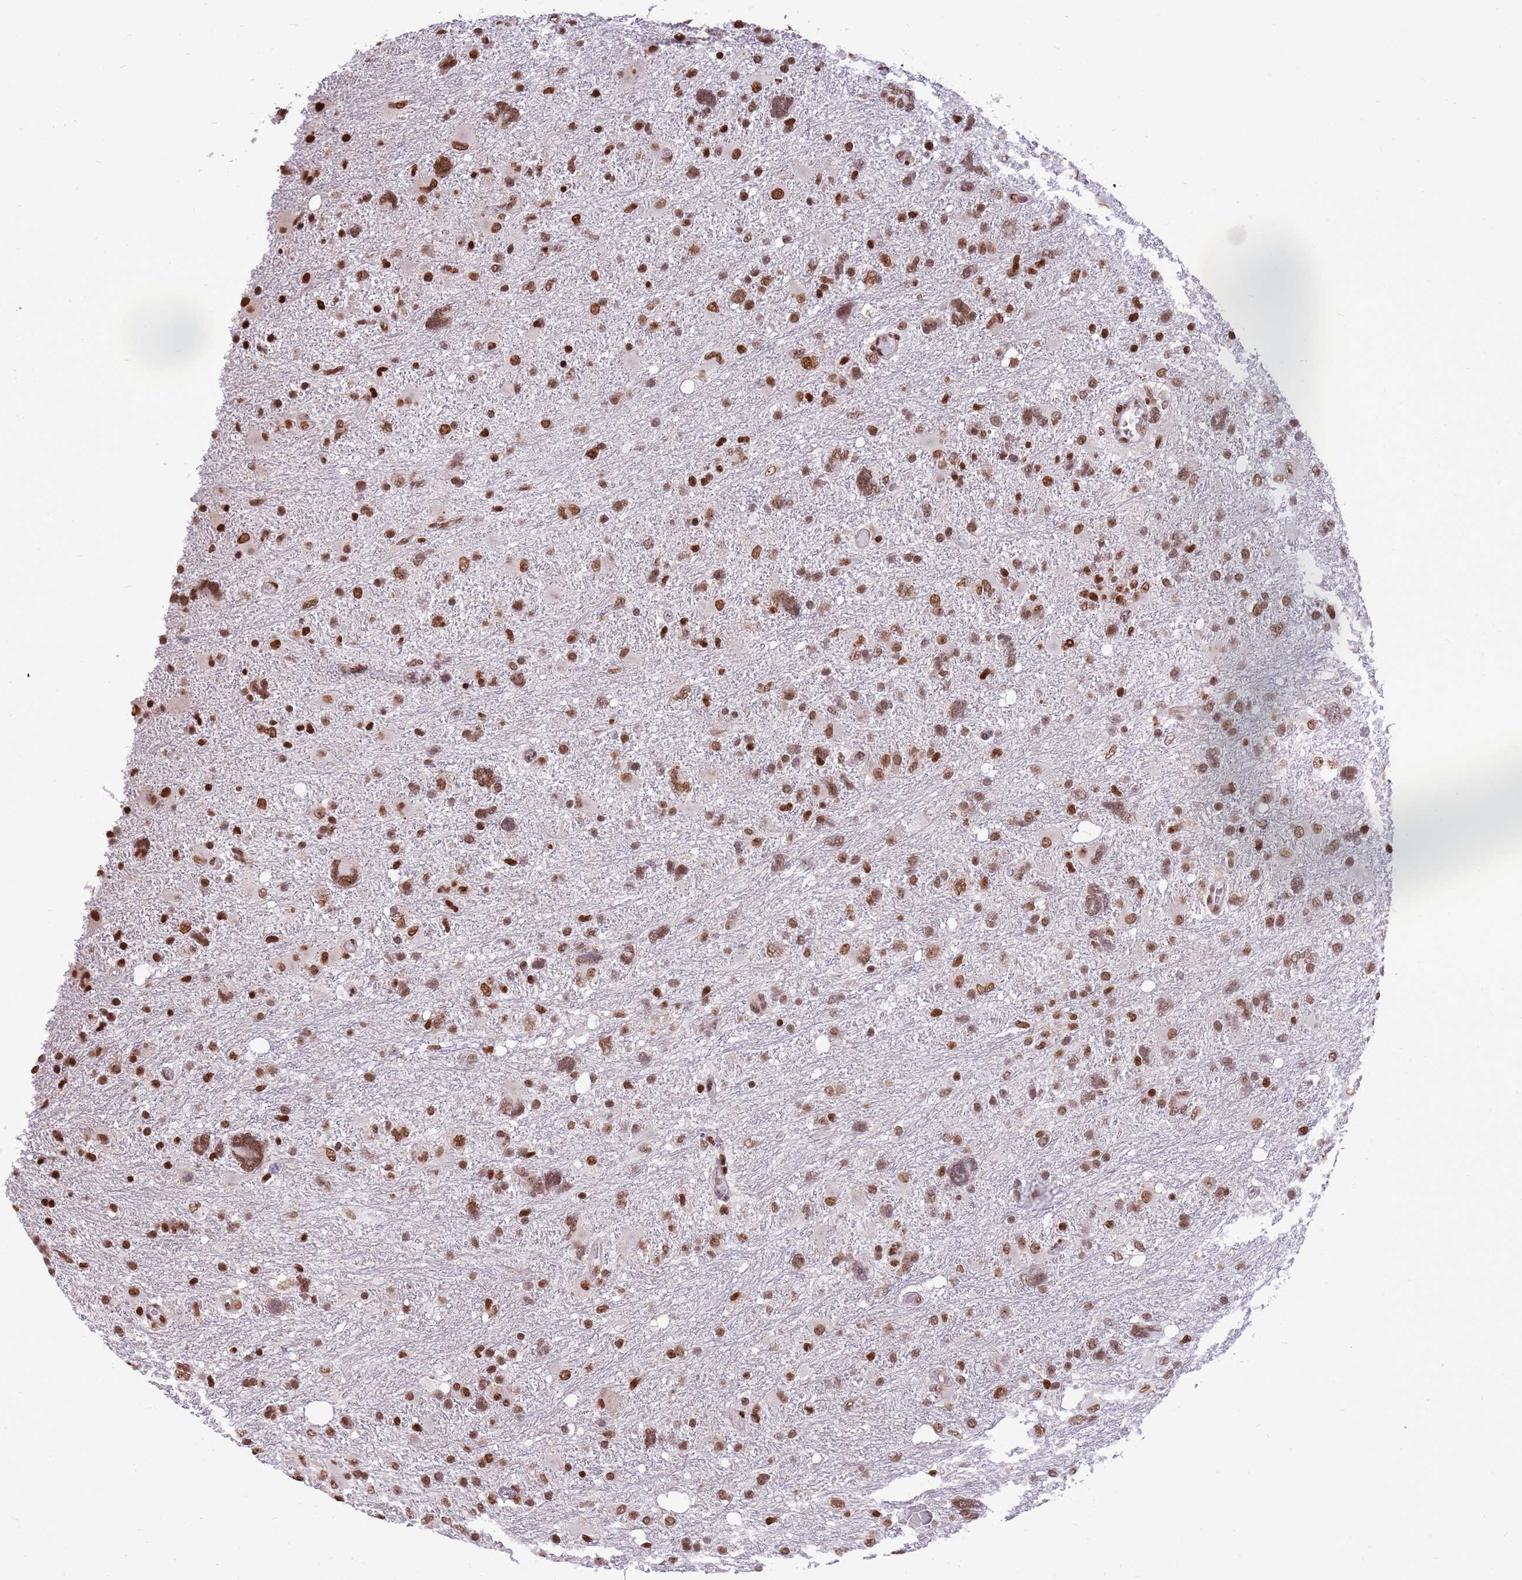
{"staining": {"intensity": "moderate", "quantity": ">75%", "location": "nuclear"}, "tissue": "glioma", "cell_type": "Tumor cells", "image_type": "cancer", "snomed": [{"axis": "morphology", "description": "Glioma, malignant, High grade"}, {"axis": "topography", "description": "Brain"}], "caption": "Moderate nuclear protein expression is seen in about >75% of tumor cells in glioma.", "gene": "WASHC4", "patient": {"sex": "male", "age": 61}}